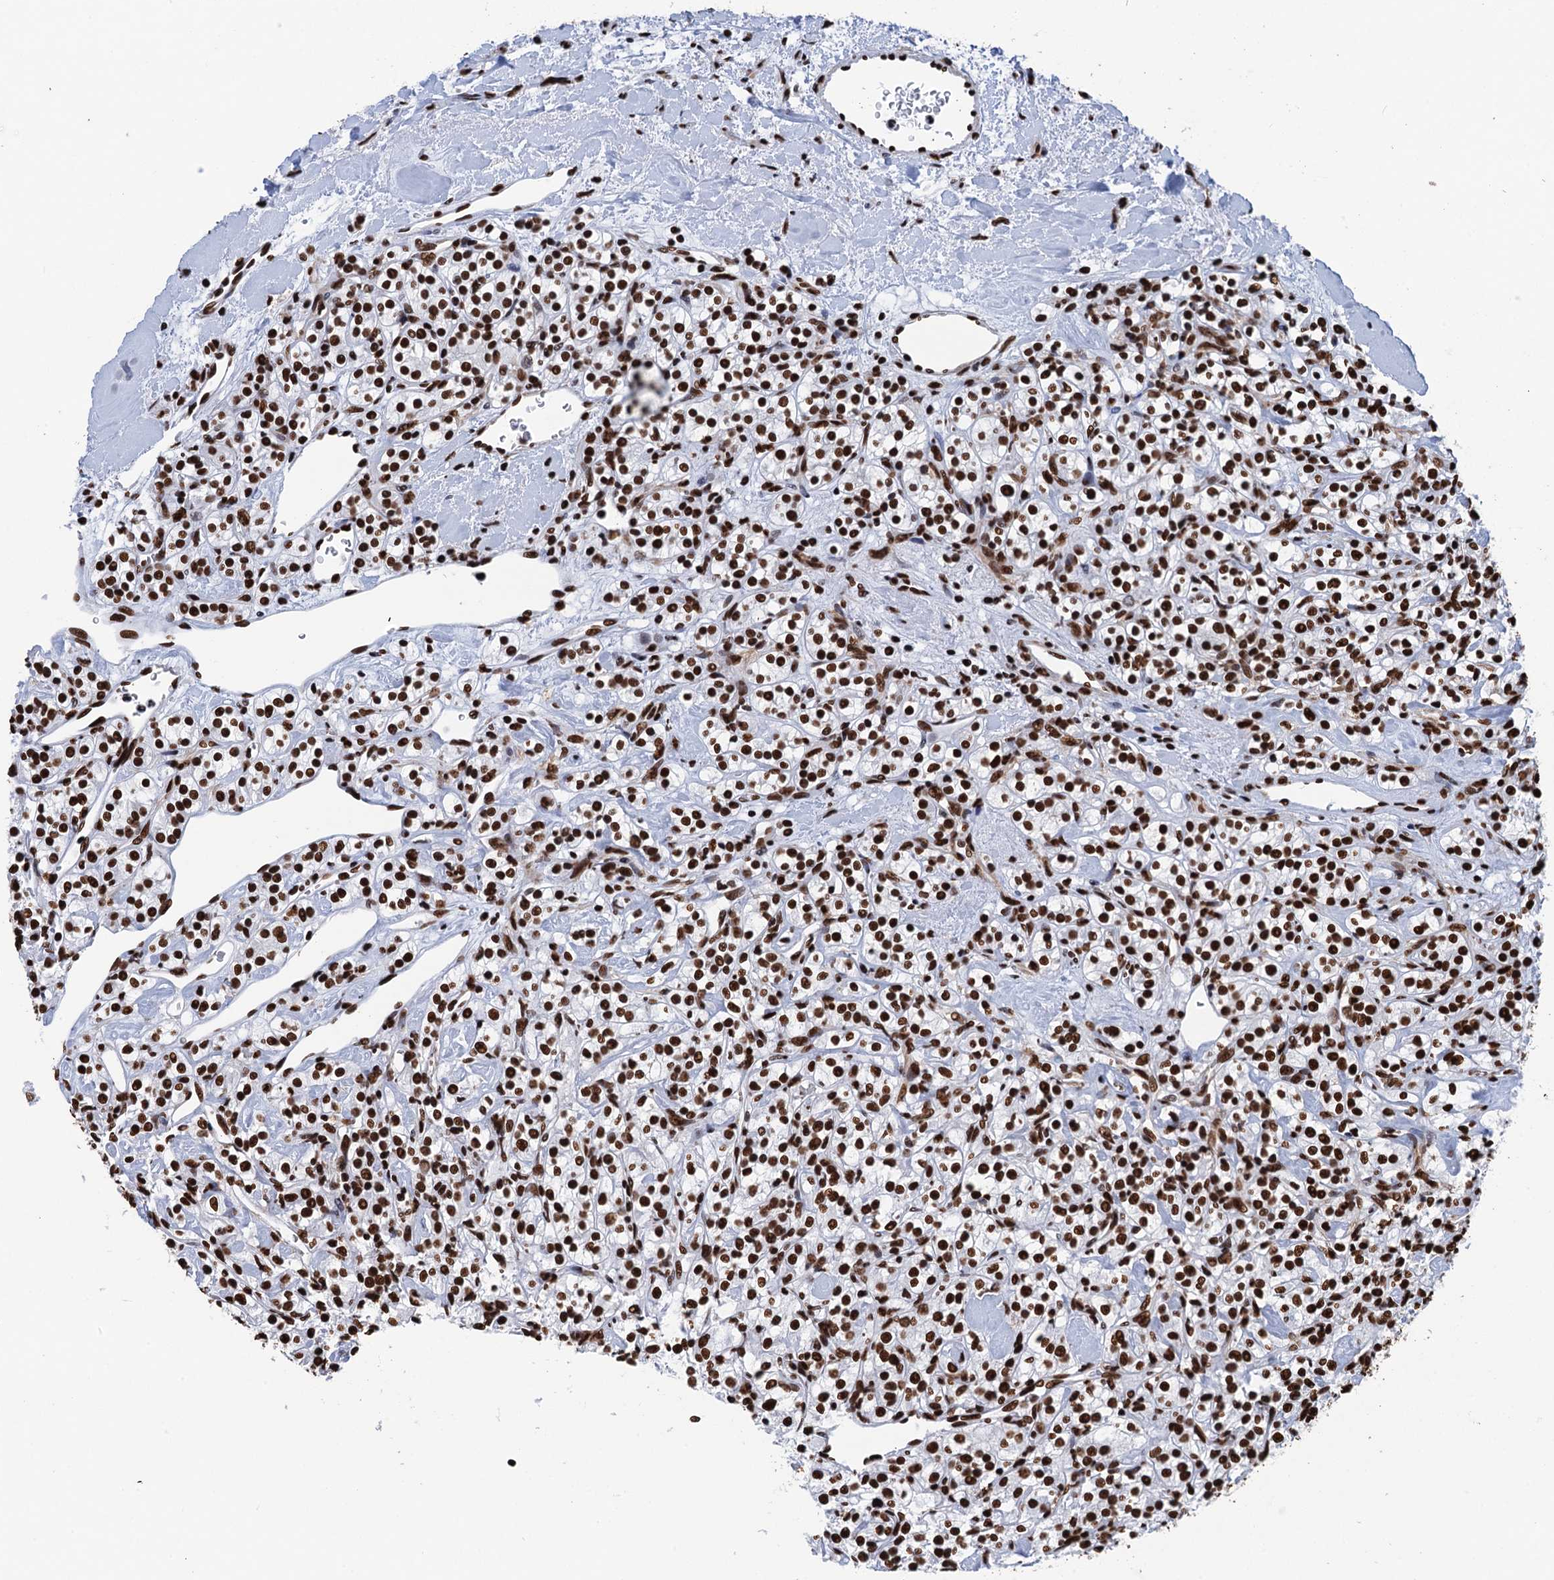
{"staining": {"intensity": "strong", "quantity": ">75%", "location": "nuclear"}, "tissue": "renal cancer", "cell_type": "Tumor cells", "image_type": "cancer", "snomed": [{"axis": "morphology", "description": "Adenocarcinoma, NOS"}, {"axis": "topography", "description": "Kidney"}], "caption": "The image shows a brown stain indicating the presence of a protein in the nuclear of tumor cells in renal adenocarcinoma. Using DAB (brown) and hematoxylin (blue) stains, captured at high magnification using brightfield microscopy.", "gene": "UBA2", "patient": {"sex": "male", "age": 77}}